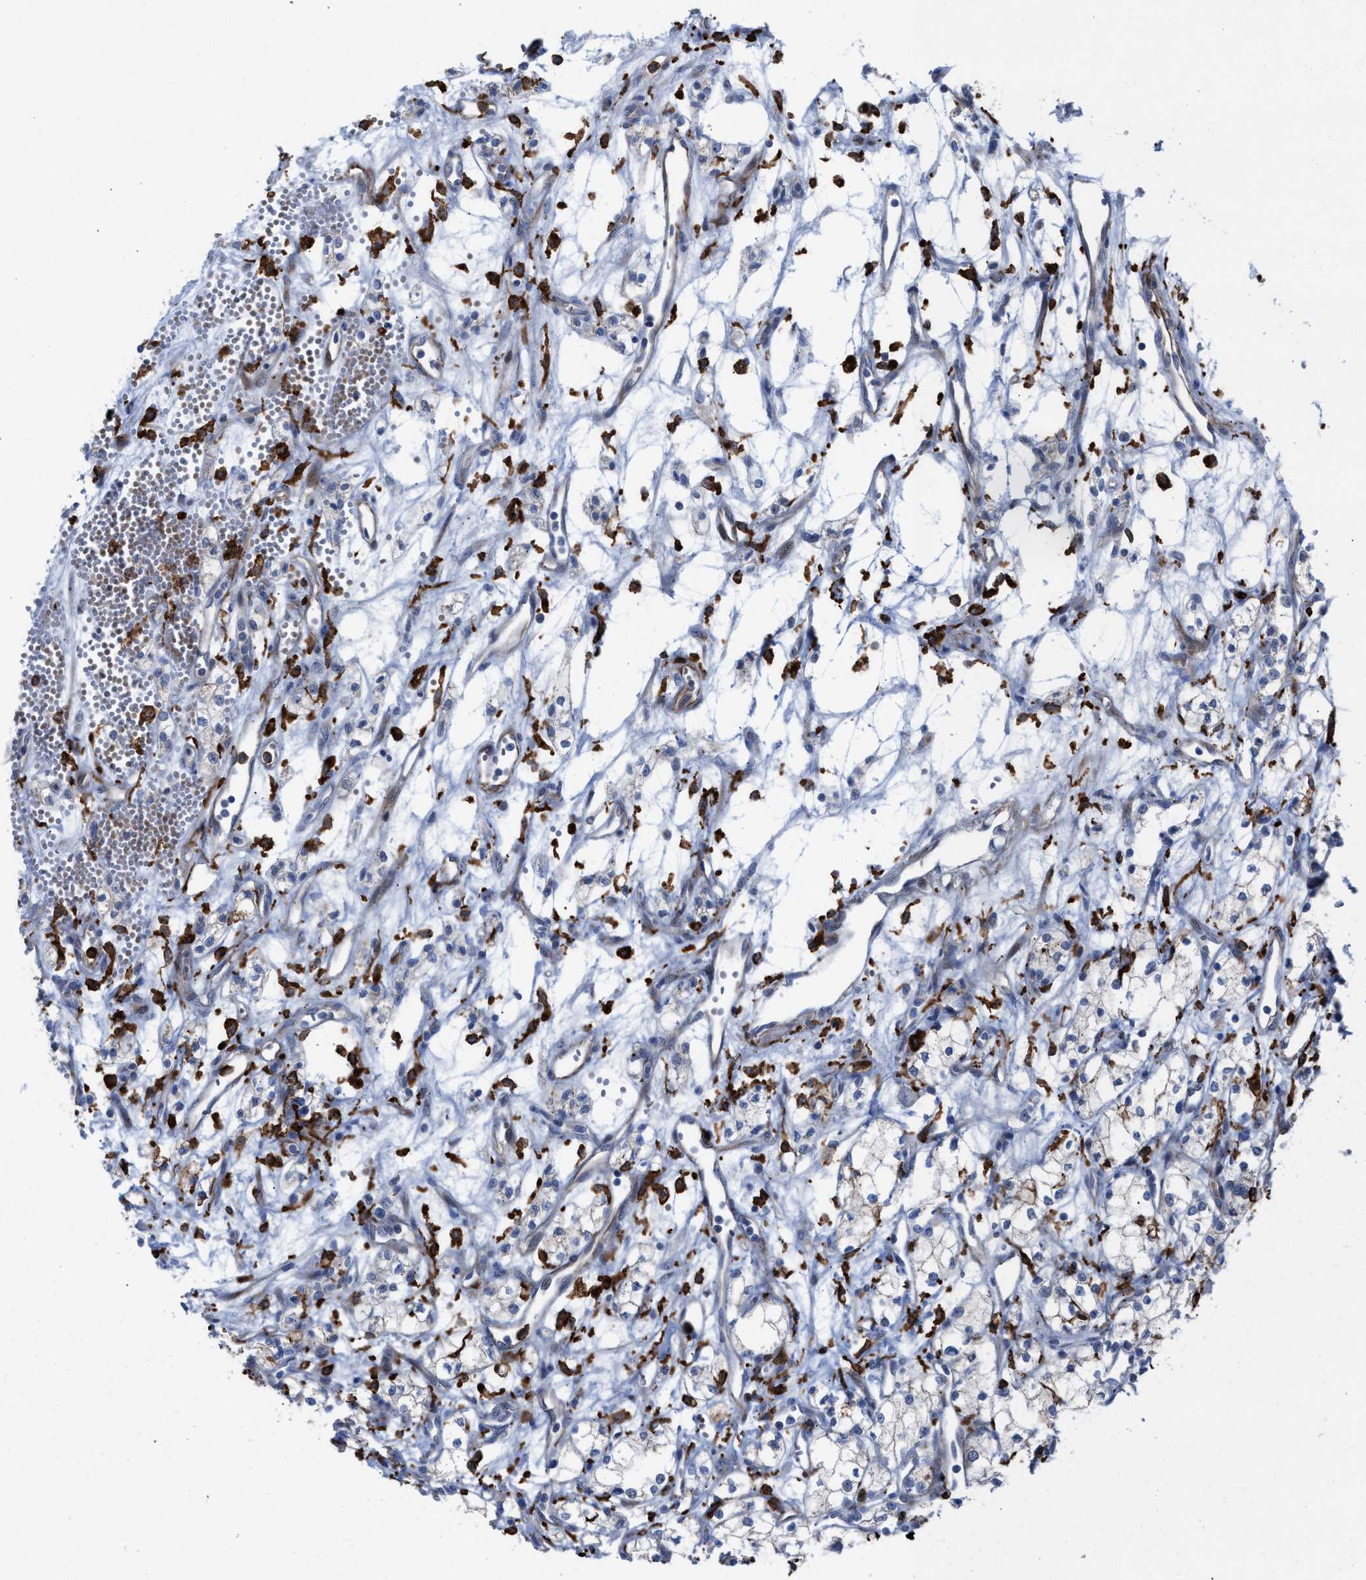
{"staining": {"intensity": "negative", "quantity": "none", "location": "none"}, "tissue": "renal cancer", "cell_type": "Tumor cells", "image_type": "cancer", "snomed": [{"axis": "morphology", "description": "Adenocarcinoma, NOS"}, {"axis": "topography", "description": "Kidney"}], "caption": "A high-resolution photomicrograph shows IHC staining of renal cancer (adenocarcinoma), which shows no significant expression in tumor cells. (DAB (3,3'-diaminobenzidine) immunohistochemistry with hematoxylin counter stain).", "gene": "SLC47A1", "patient": {"sex": "male", "age": 59}}